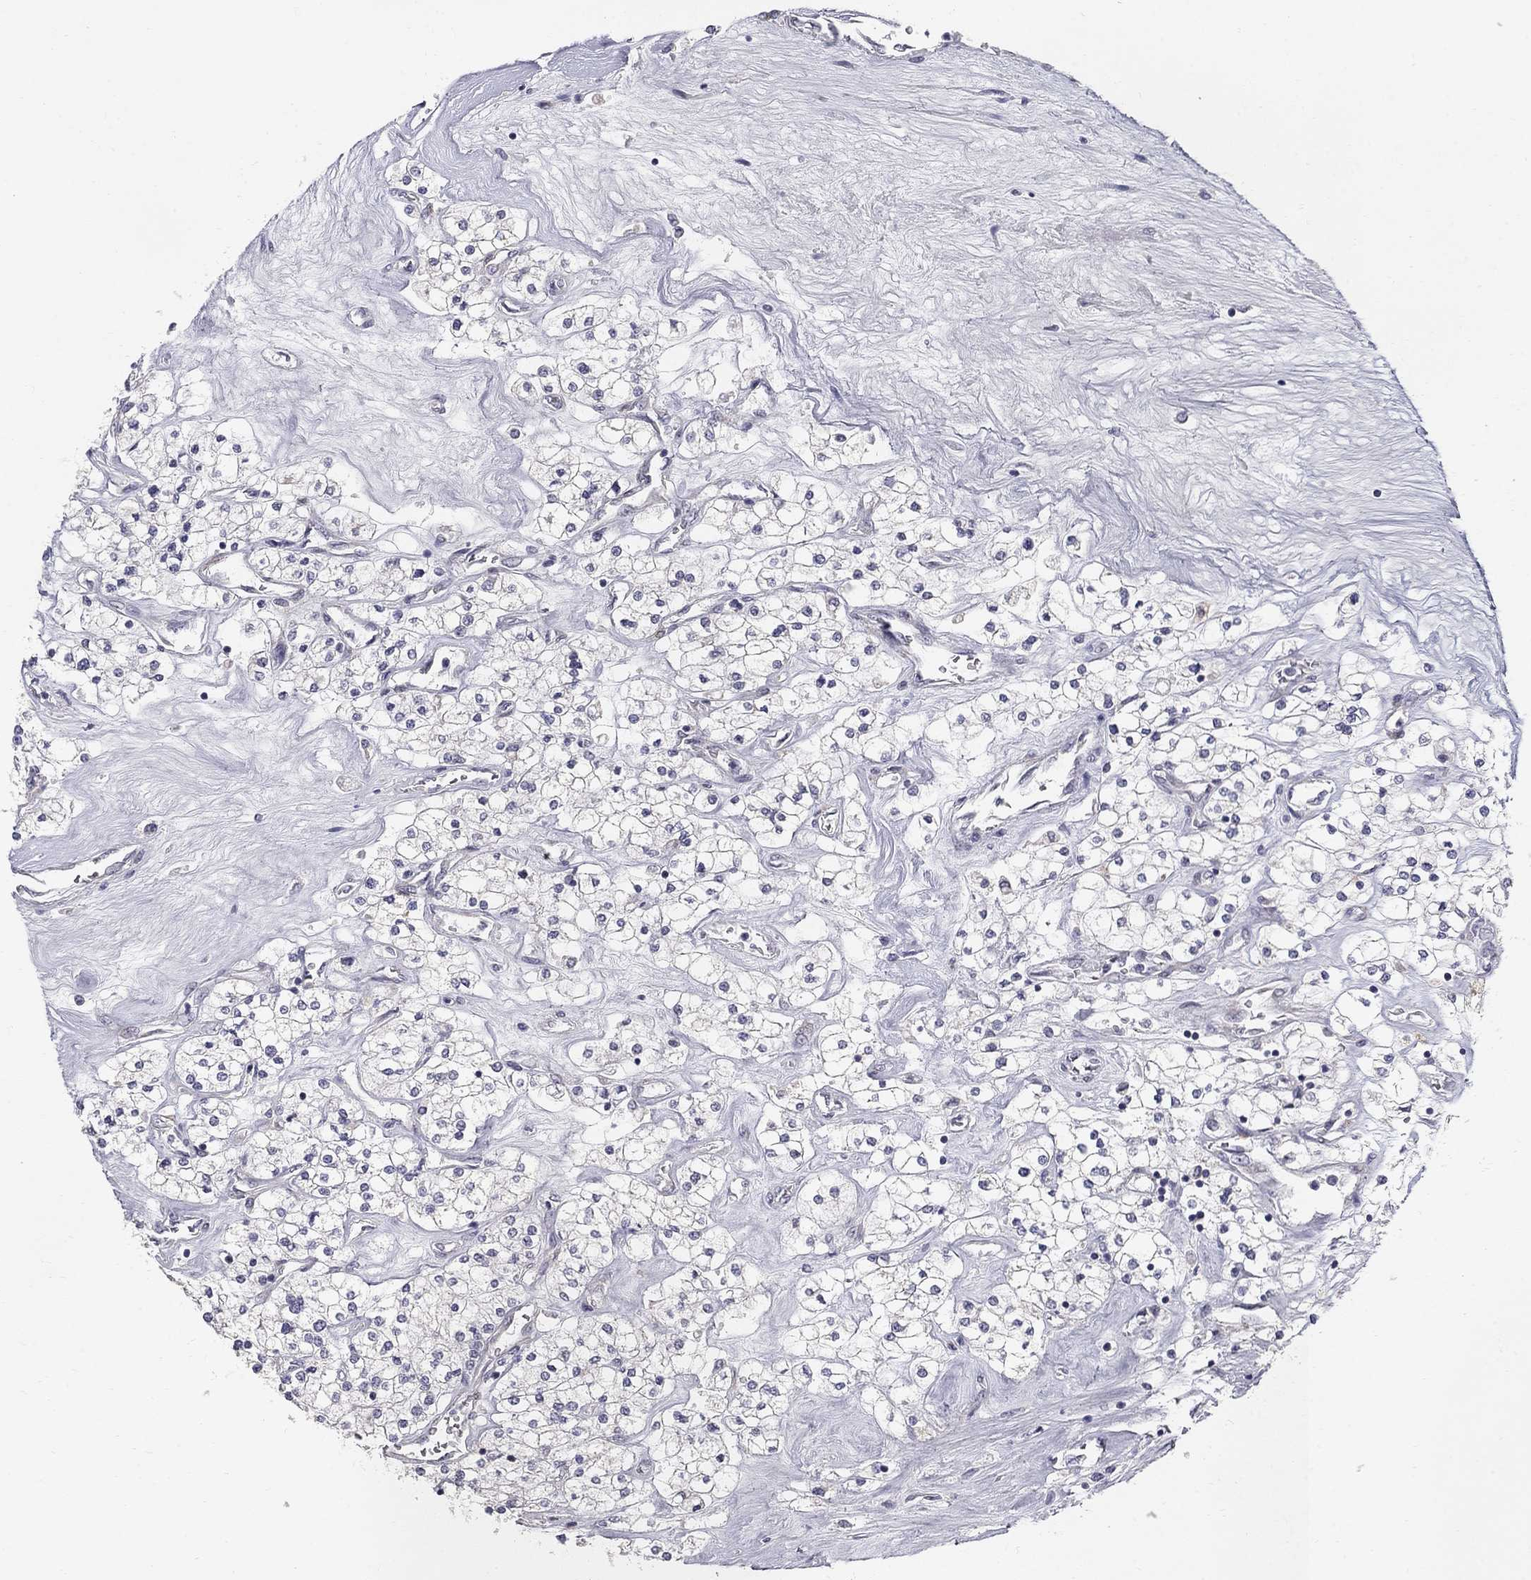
{"staining": {"intensity": "negative", "quantity": "none", "location": "none"}, "tissue": "renal cancer", "cell_type": "Tumor cells", "image_type": "cancer", "snomed": [{"axis": "morphology", "description": "Adenocarcinoma, NOS"}, {"axis": "topography", "description": "Kidney"}], "caption": "Tumor cells are negative for protein expression in human adenocarcinoma (renal).", "gene": "NTRK2", "patient": {"sex": "male", "age": 80}}